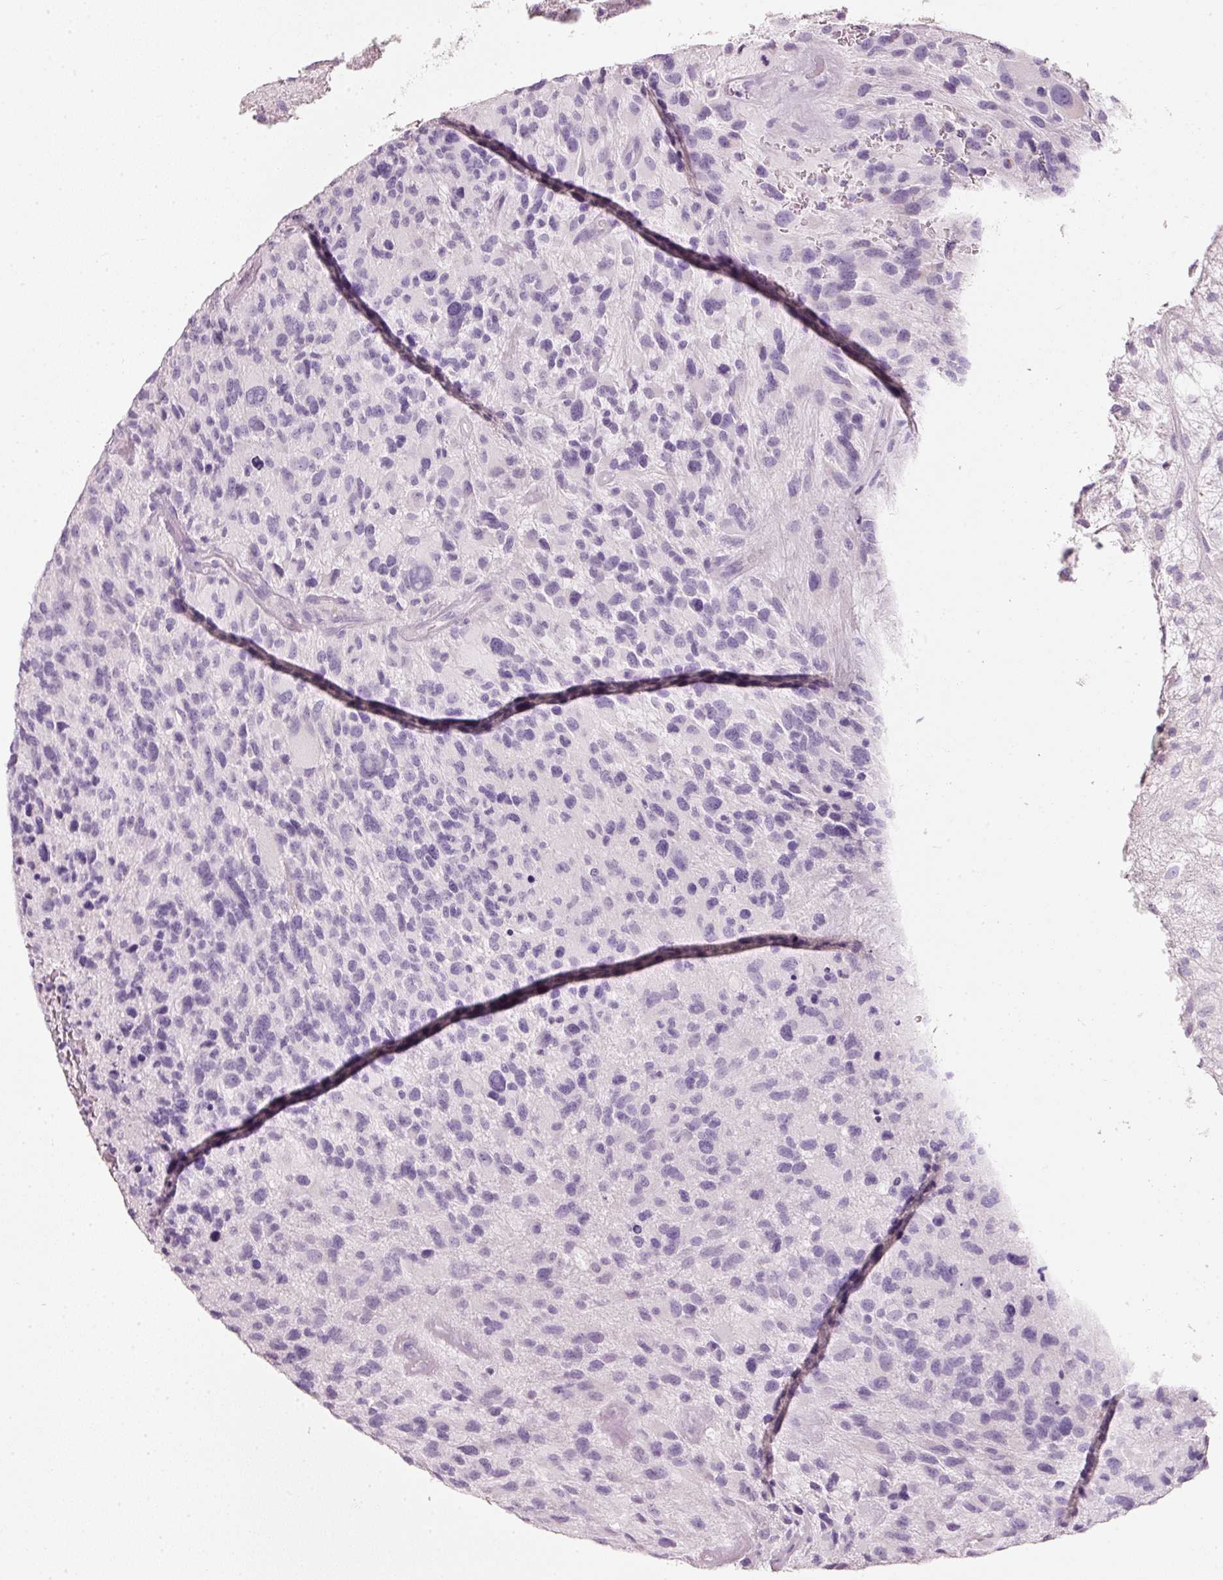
{"staining": {"intensity": "negative", "quantity": "none", "location": "none"}, "tissue": "glioma", "cell_type": "Tumor cells", "image_type": "cancer", "snomed": [{"axis": "morphology", "description": "Glioma, malignant, High grade"}, {"axis": "topography", "description": "Brain"}], "caption": "Glioma stained for a protein using IHC displays no positivity tumor cells.", "gene": "PDXDC1", "patient": {"sex": "female", "age": 67}}